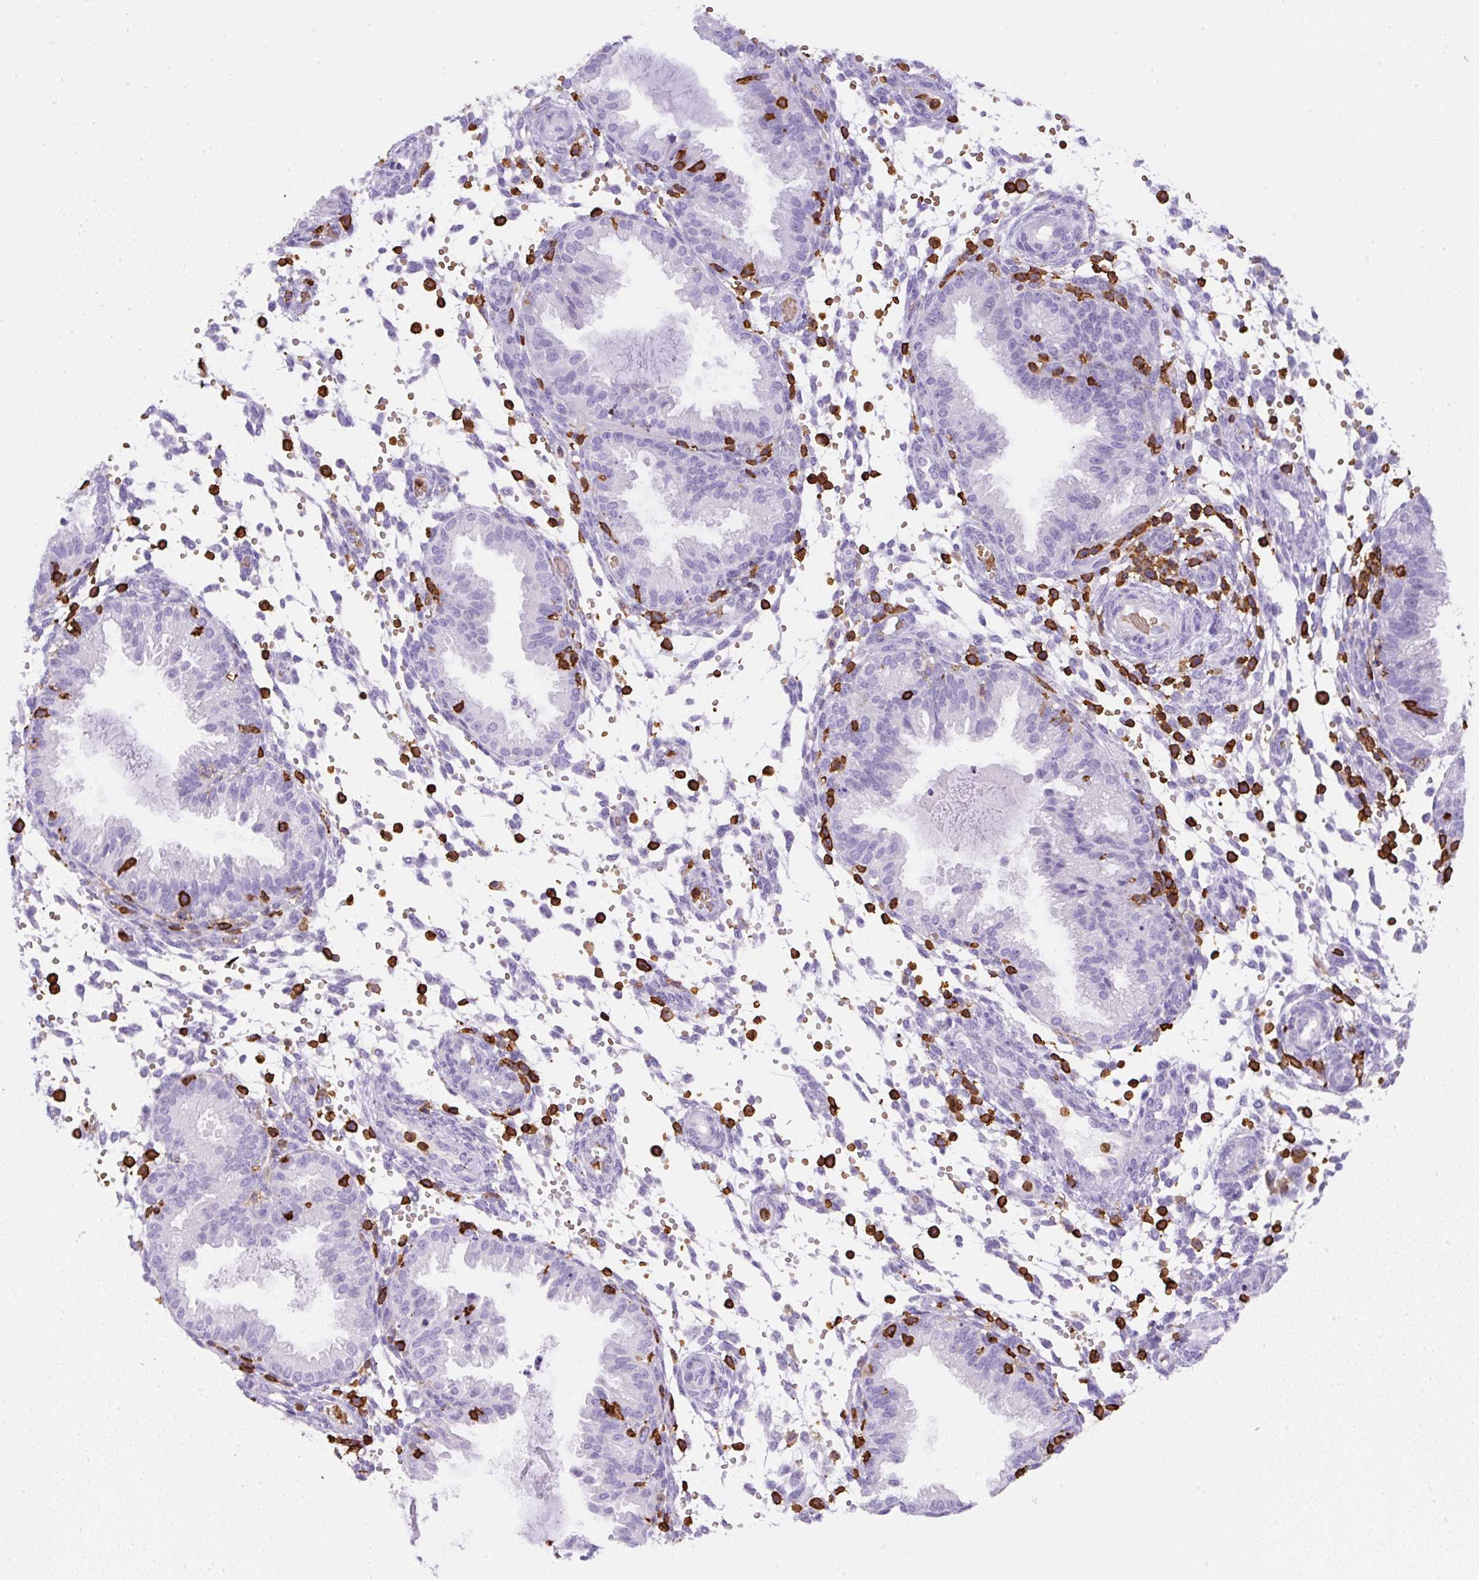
{"staining": {"intensity": "negative", "quantity": "none", "location": "none"}, "tissue": "endometrium", "cell_type": "Cells in endometrial stroma", "image_type": "normal", "snomed": [{"axis": "morphology", "description": "Normal tissue, NOS"}, {"axis": "topography", "description": "Endometrium"}], "caption": "Endometrium was stained to show a protein in brown. There is no significant expression in cells in endometrial stroma. (DAB immunohistochemistry (IHC), high magnification).", "gene": "FAM228B", "patient": {"sex": "female", "age": 33}}